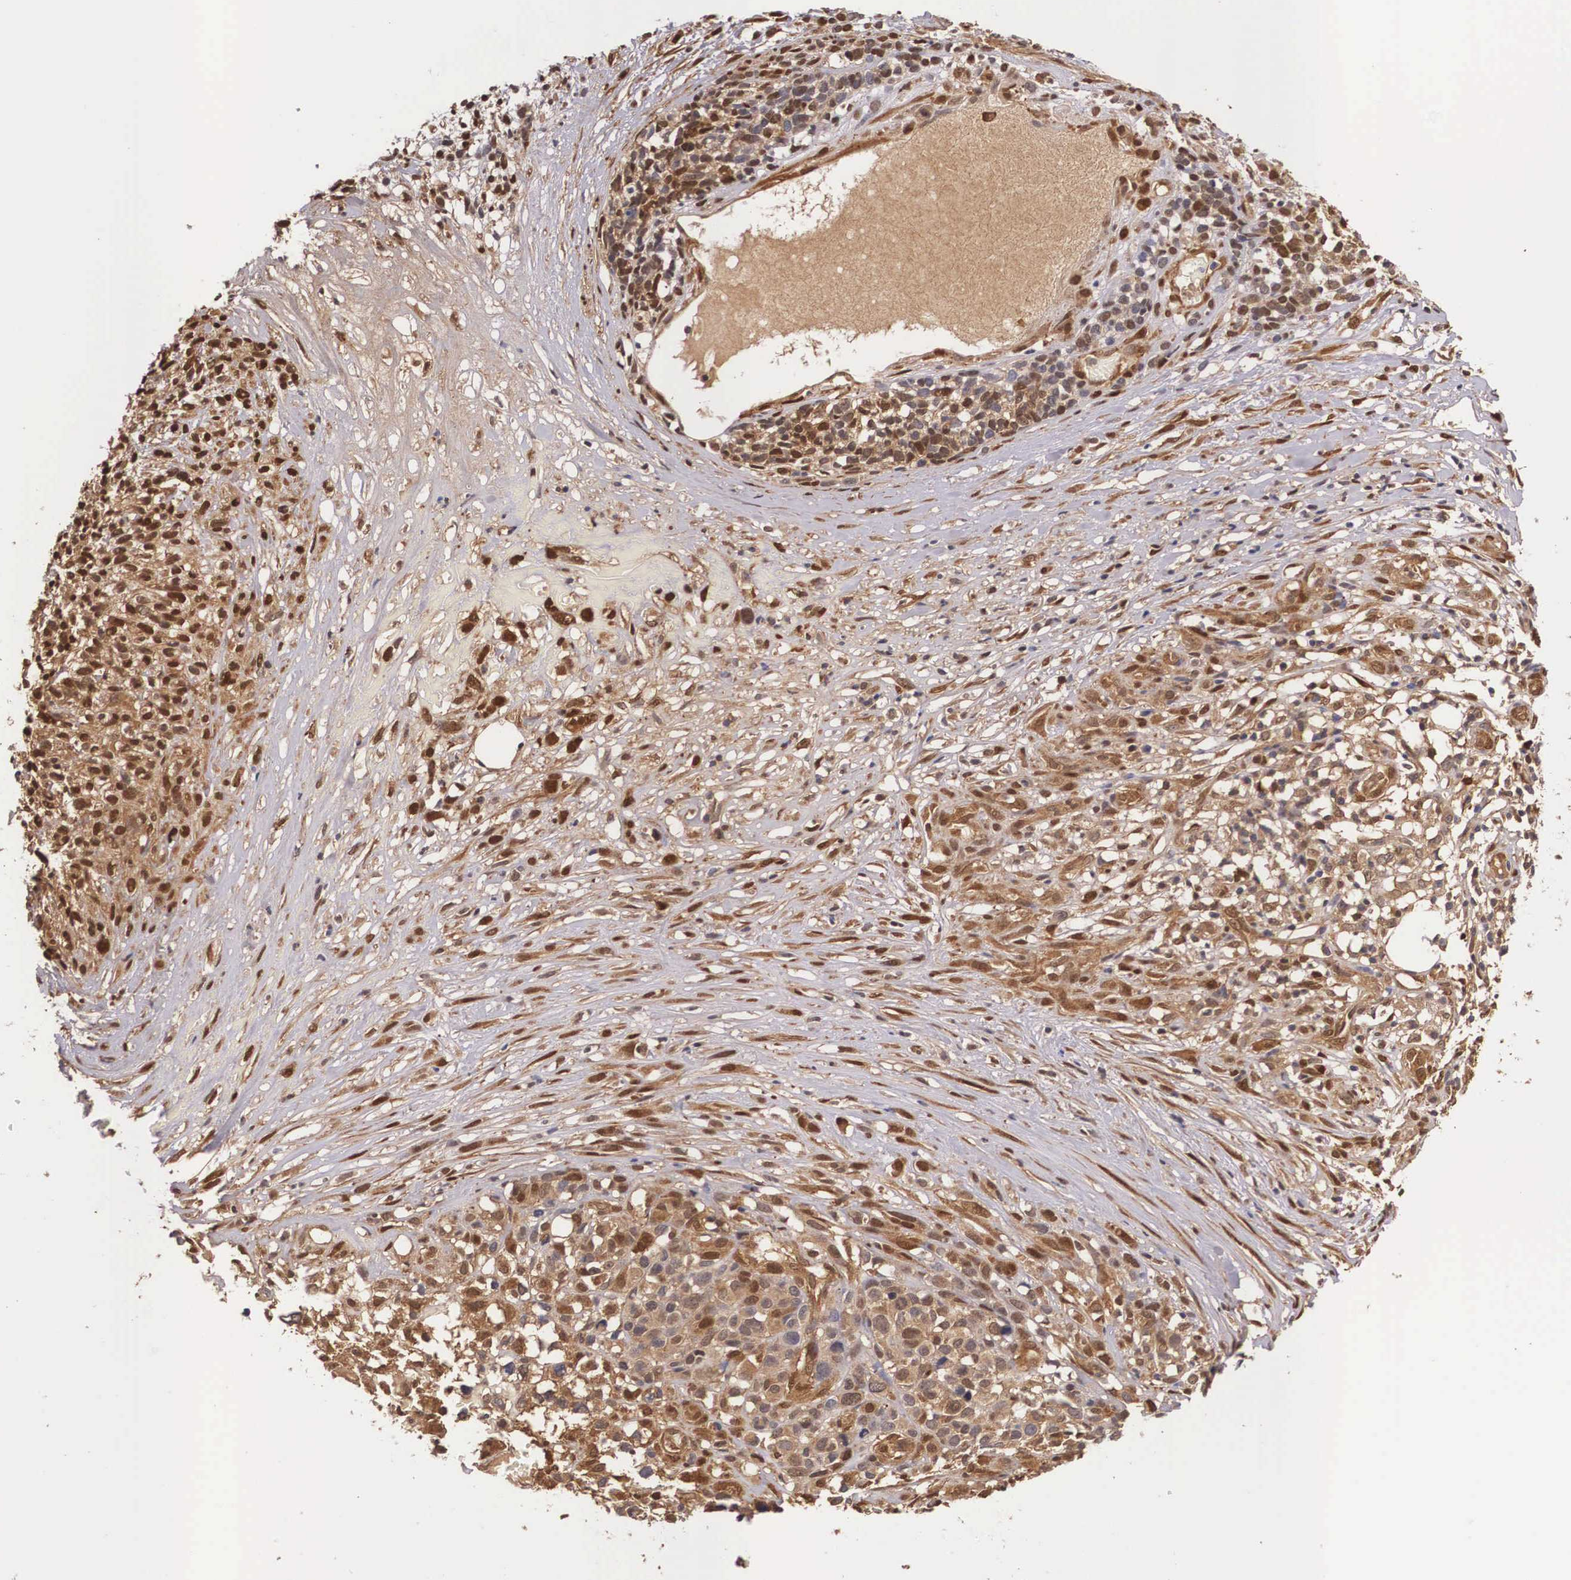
{"staining": {"intensity": "moderate", "quantity": "25%-75%", "location": "nuclear"}, "tissue": "melanoma", "cell_type": "Tumor cells", "image_type": "cancer", "snomed": [{"axis": "morphology", "description": "Malignant melanoma, NOS"}, {"axis": "topography", "description": "Skin"}], "caption": "An image showing moderate nuclear positivity in about 25%-75% of tumor cells in malignant melanoma, as visualized by brown immunohistochemical staining.", "gene": "LGALS1", "patient": {"sex": "female", "age": 85}}